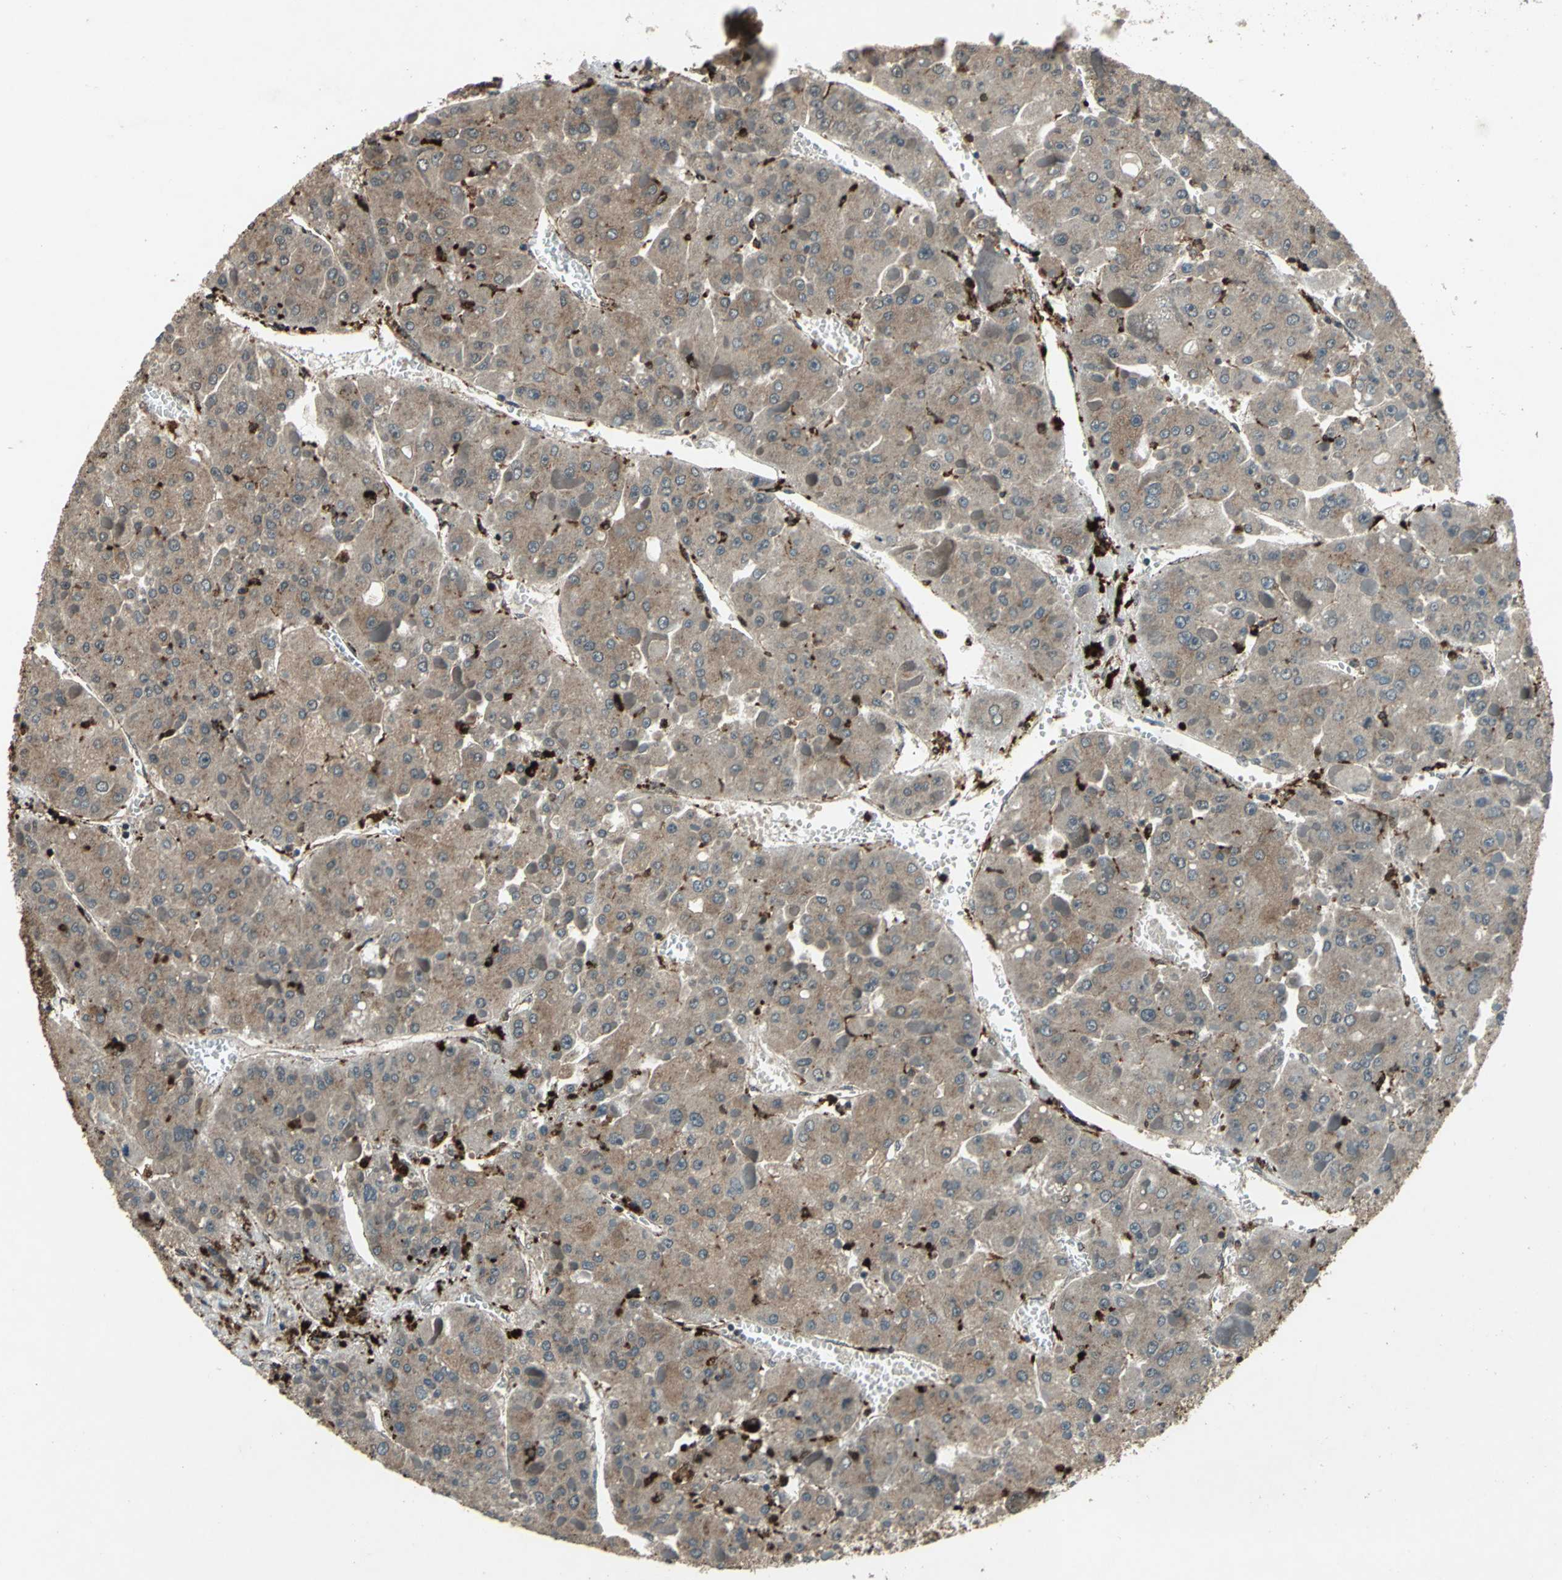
{"staining": {"intensity": "moderate", "quantity": ">75%", "location": "cytoplasmic/membranous"}, "tissue": "liver cancer", "cell_type": "Tumor cells", "image_type": "cancer", "snomed": [{"axis": "morphology", "description": "Carcinoma, Hepatocellular, NOS"}, {"axis": "topography", "description": "Liver"}], "caption": "Immunohistochemistry (IHC) photomicrograph of neoplastic tissue: liver hepatocellular carcinoma stained using immunohistochemistry shows medium levels of moderate protein expression localized specifically in the cytoplasmic/membranous of tumor cells, appearing as a cytoplasmic/membranous brown color.", "gene": "PYCARD", "patient": {"sex": "female", "age": 73}}